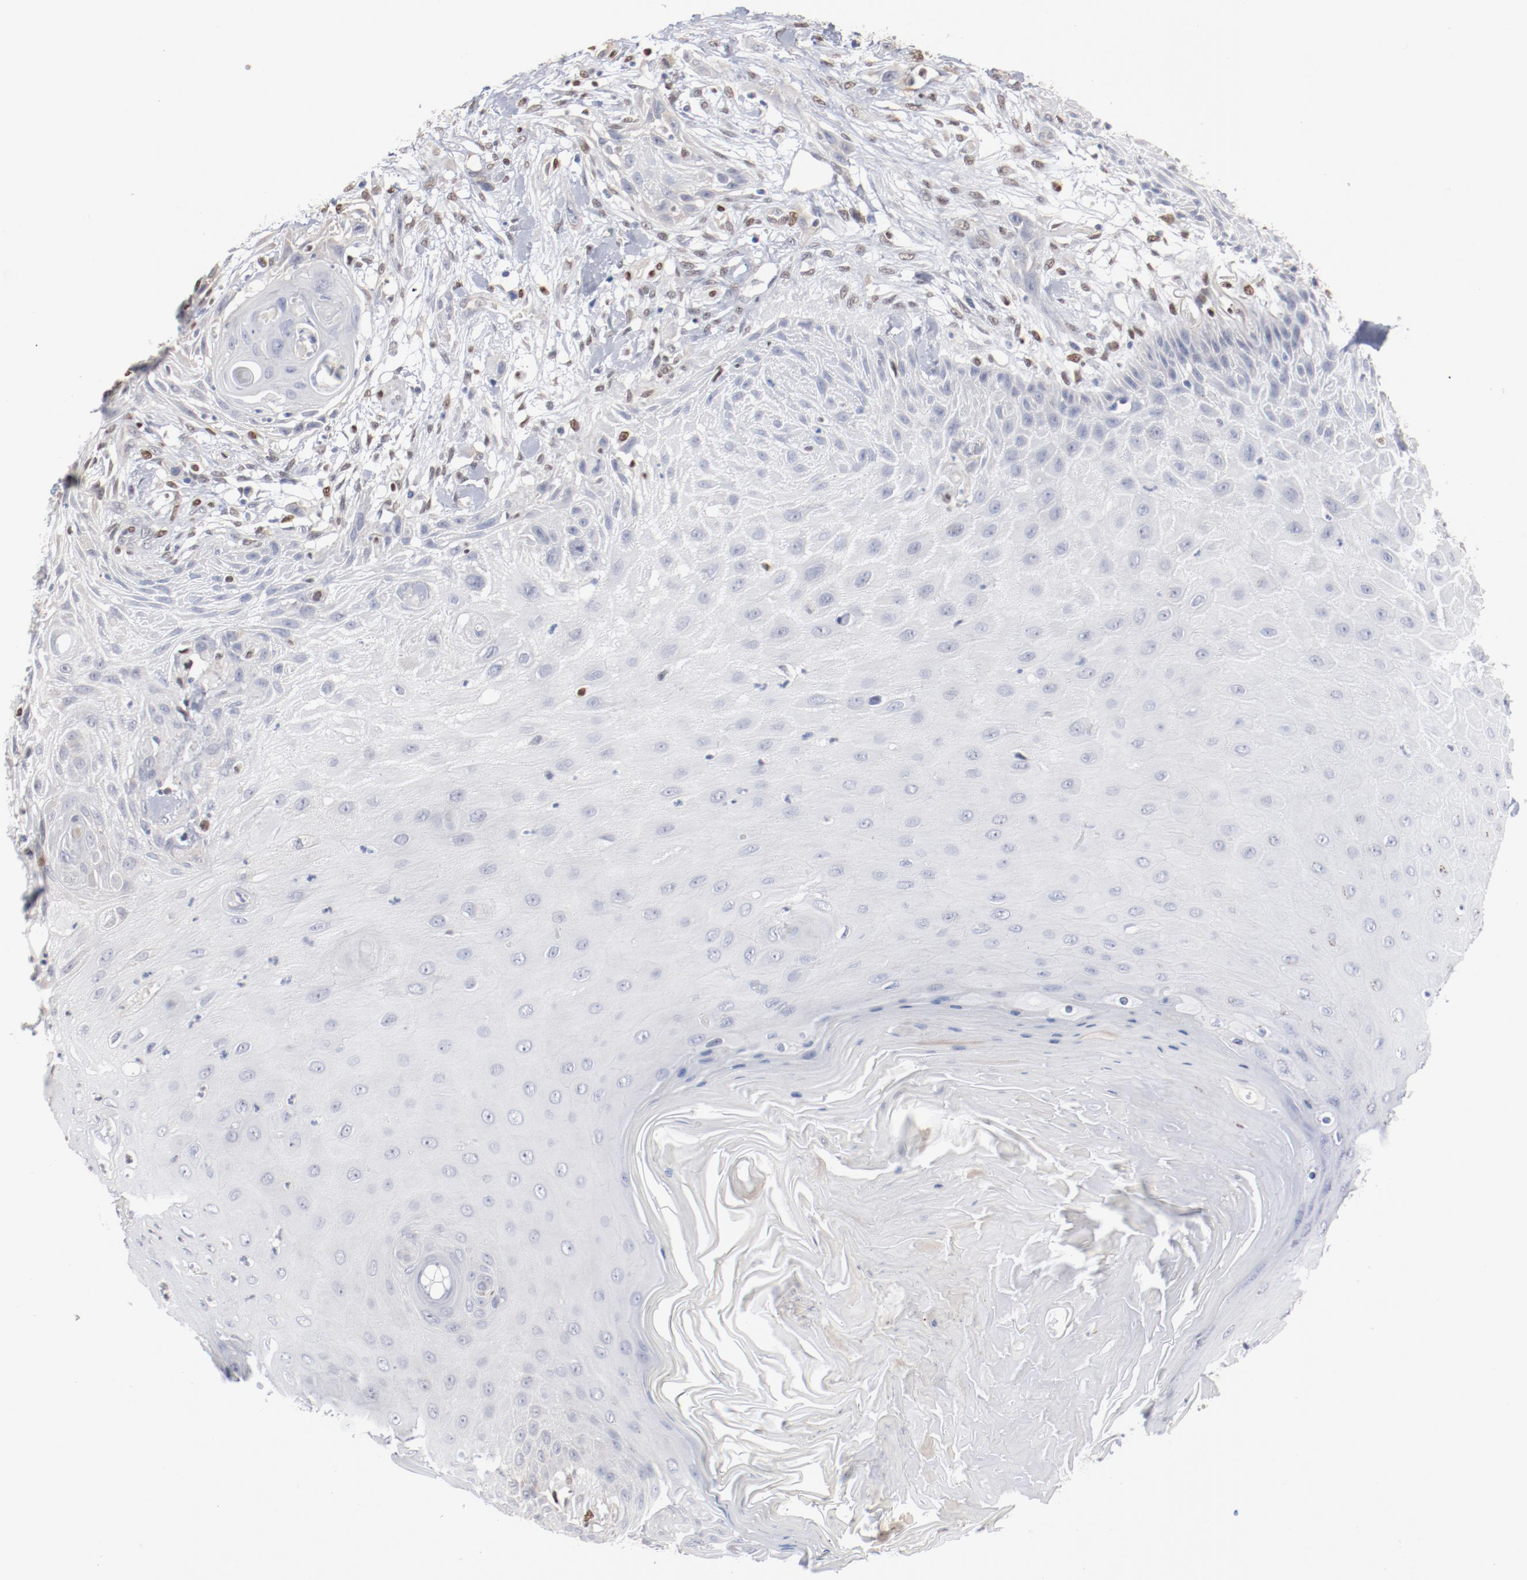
{"staining": {"intensity": "negative", "quantity": "none", "location": "none"}, "tissue": "skin cancer", "cell_type": "Tumor cells", "image_type": "cancer", "snomed": [{"axis": "morphology", "description": "Normal tissue, NOS"}, {"axis": "morphology", "description": "Squamous cell carcinoma, NOS"}, {"axis": "topography", "description": "Skin"}], "caption": "This is a micrograph of immunohistochemistry (IHC) staining of skin squamous cell carcinoma, which shows no expression in tumor cells.", "gene": "ZEB2", "patient": {"sex": "female", "age": 59}}